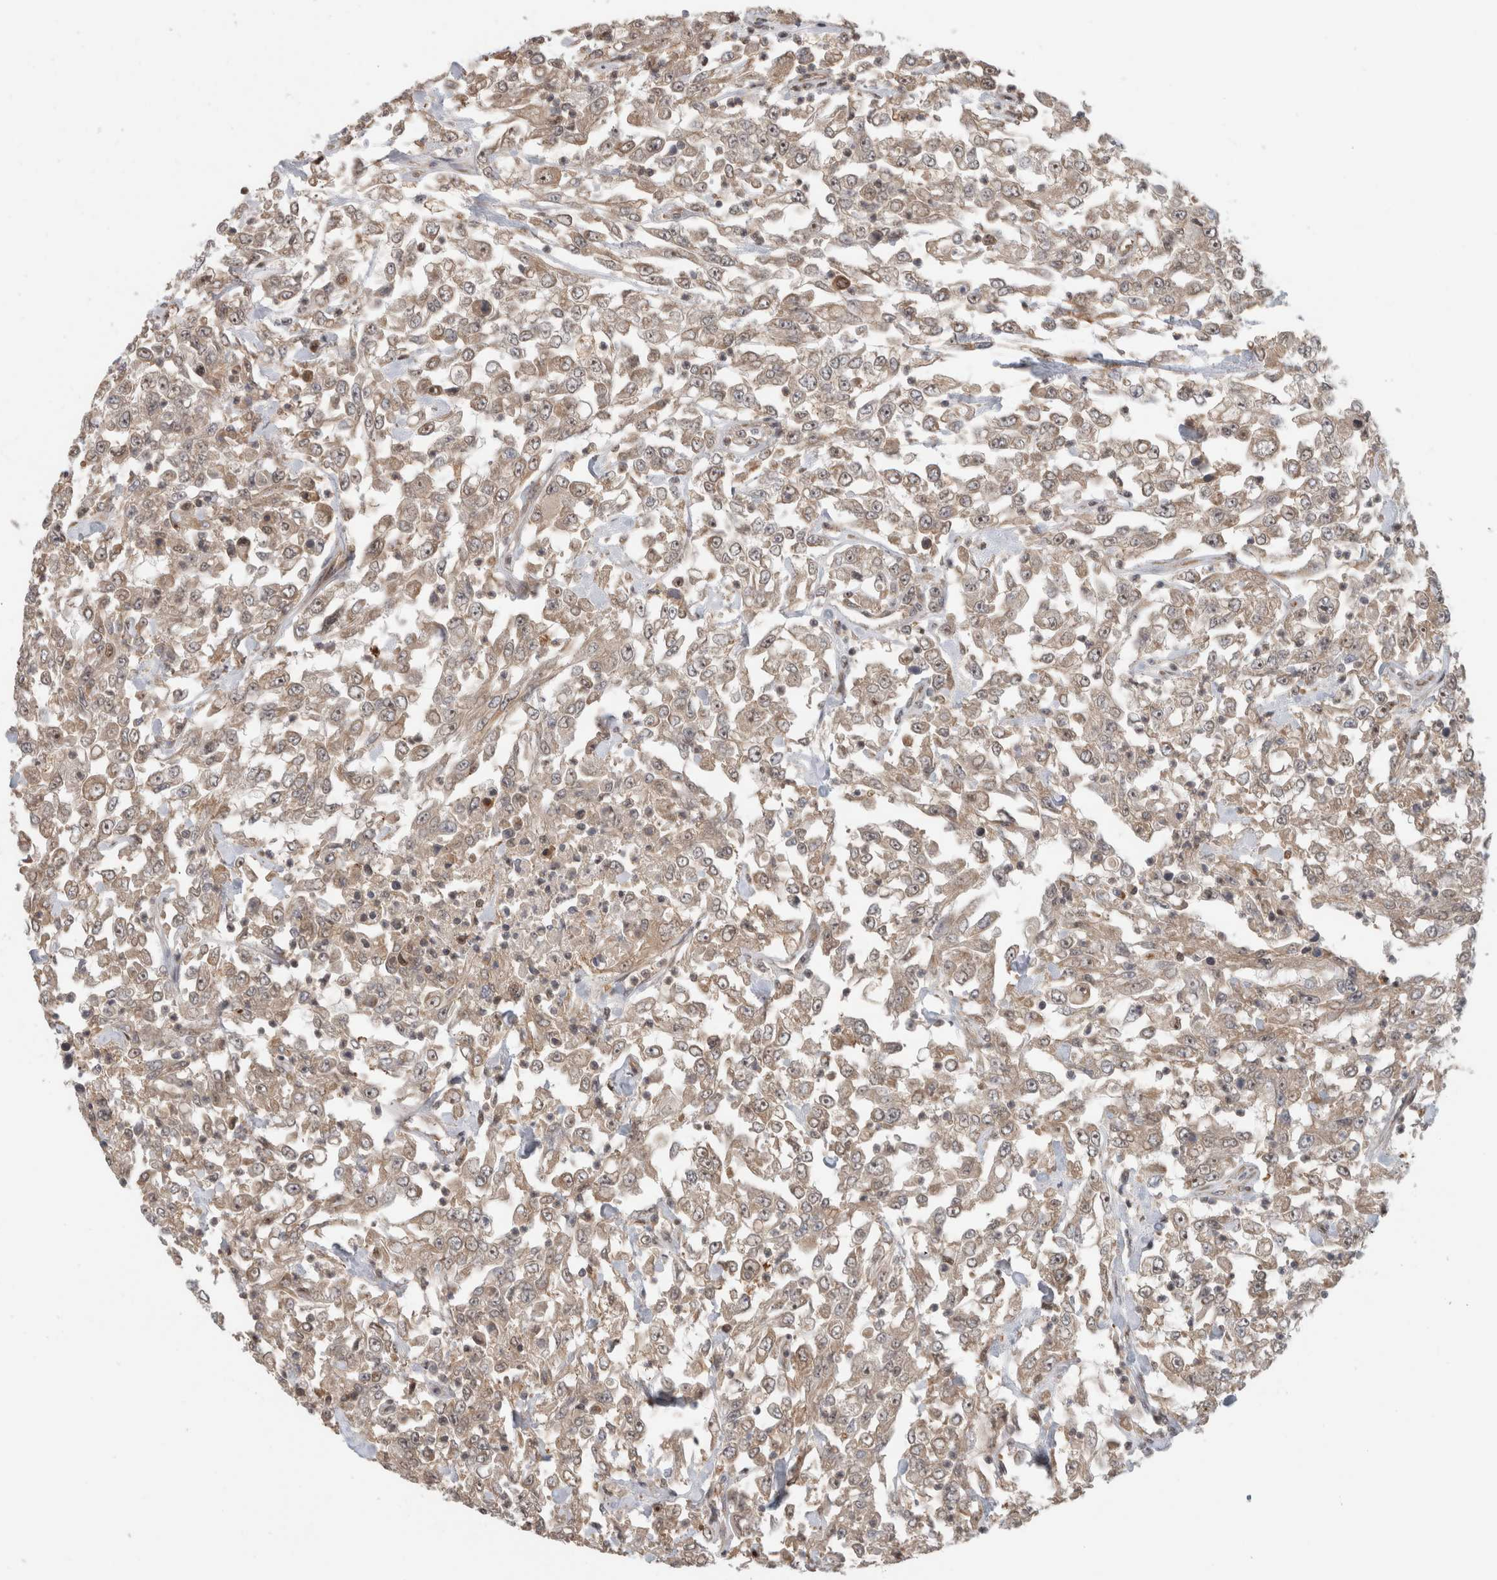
{"staining": {"intensity": "weak", "quantity": ">75%", "location": "cytoplasmic/membranous,nuclear"}, "tissue": "urothelial cancer", "cell_type": "Tumor cells", "image_type": "cancer", "snomed": [{"axis": "morphology", "description": "Urothelial carcinoma, High grade"}, {"axis": "topography", "description": "Urinary bladder"}], "caption": "Immunohistochemistry histopathology image of high-grade urothelial carcinoma stained for a protein (brown), which exhibits low levels of weak cytoplasmic/membranous and nuclear expression in about >75% of tumor cells.", "gene": "WASF2", "patient": {"sex": "male", "age": 46}}